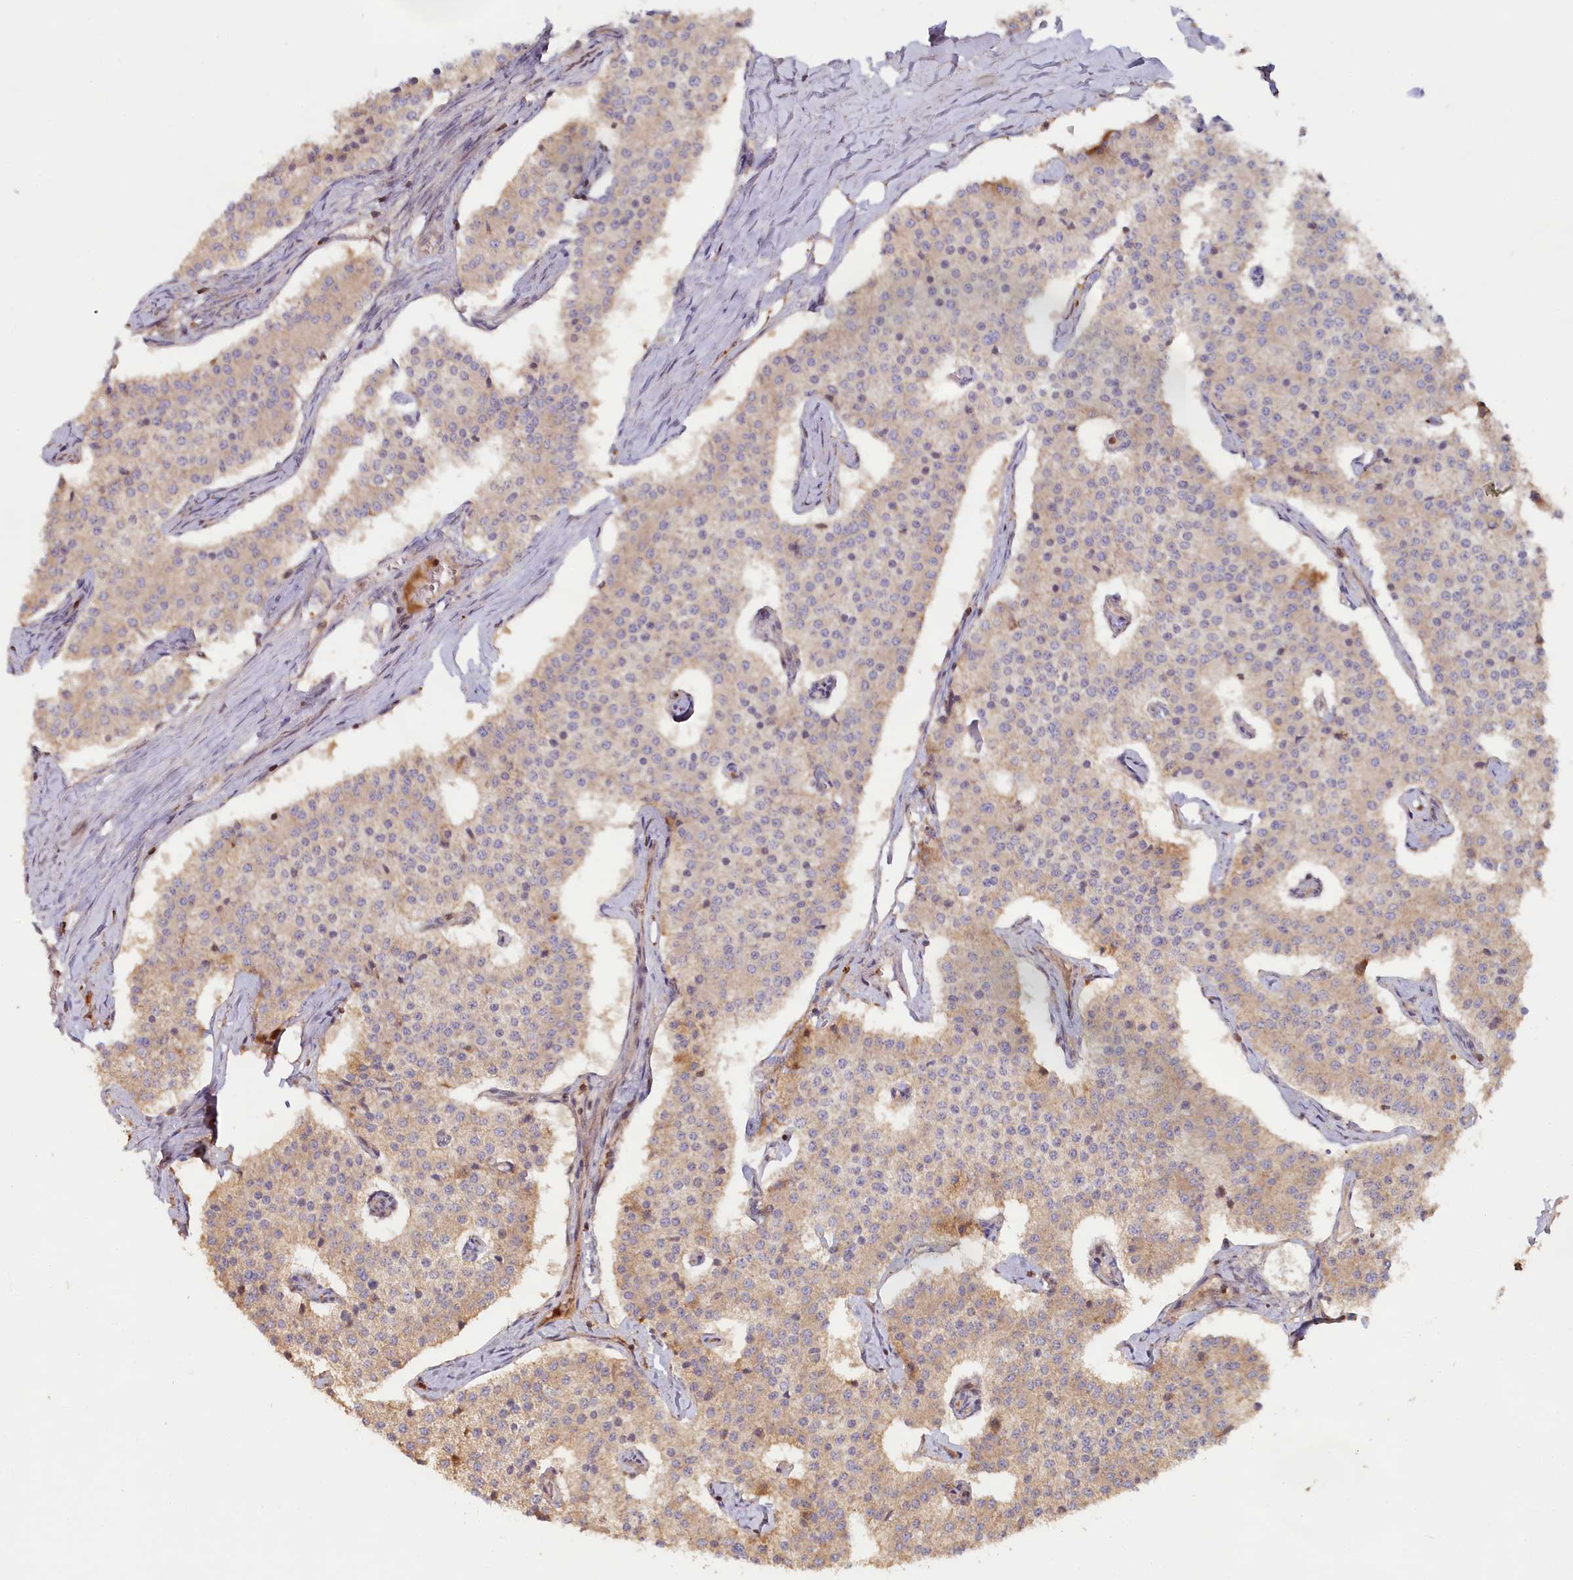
{"staining": {"intensity": "weak", "quantity": "<25%", "location": "cytoplasmic/membranous"}, "tissue": "carcinoid", "cell_type": "Tumor cells", "image_type": "cancer", "snomed": [{"axis": "morphology", "description": "Carcinoid, malignant, NOS"}, {"axis": "topography", "description": "Colon"}], "caption": "DAB immunohistochemical staining of malignant carcinoid exhibits no significant positivity in tumor cells. The staining was performed using DAB to visualize the protein expression in brown, while the nuclei were stained in blue with hematoxylin (Magnification: 20x).", "gene": "HAL", "patient": {"sex": "female", "age": 52}}